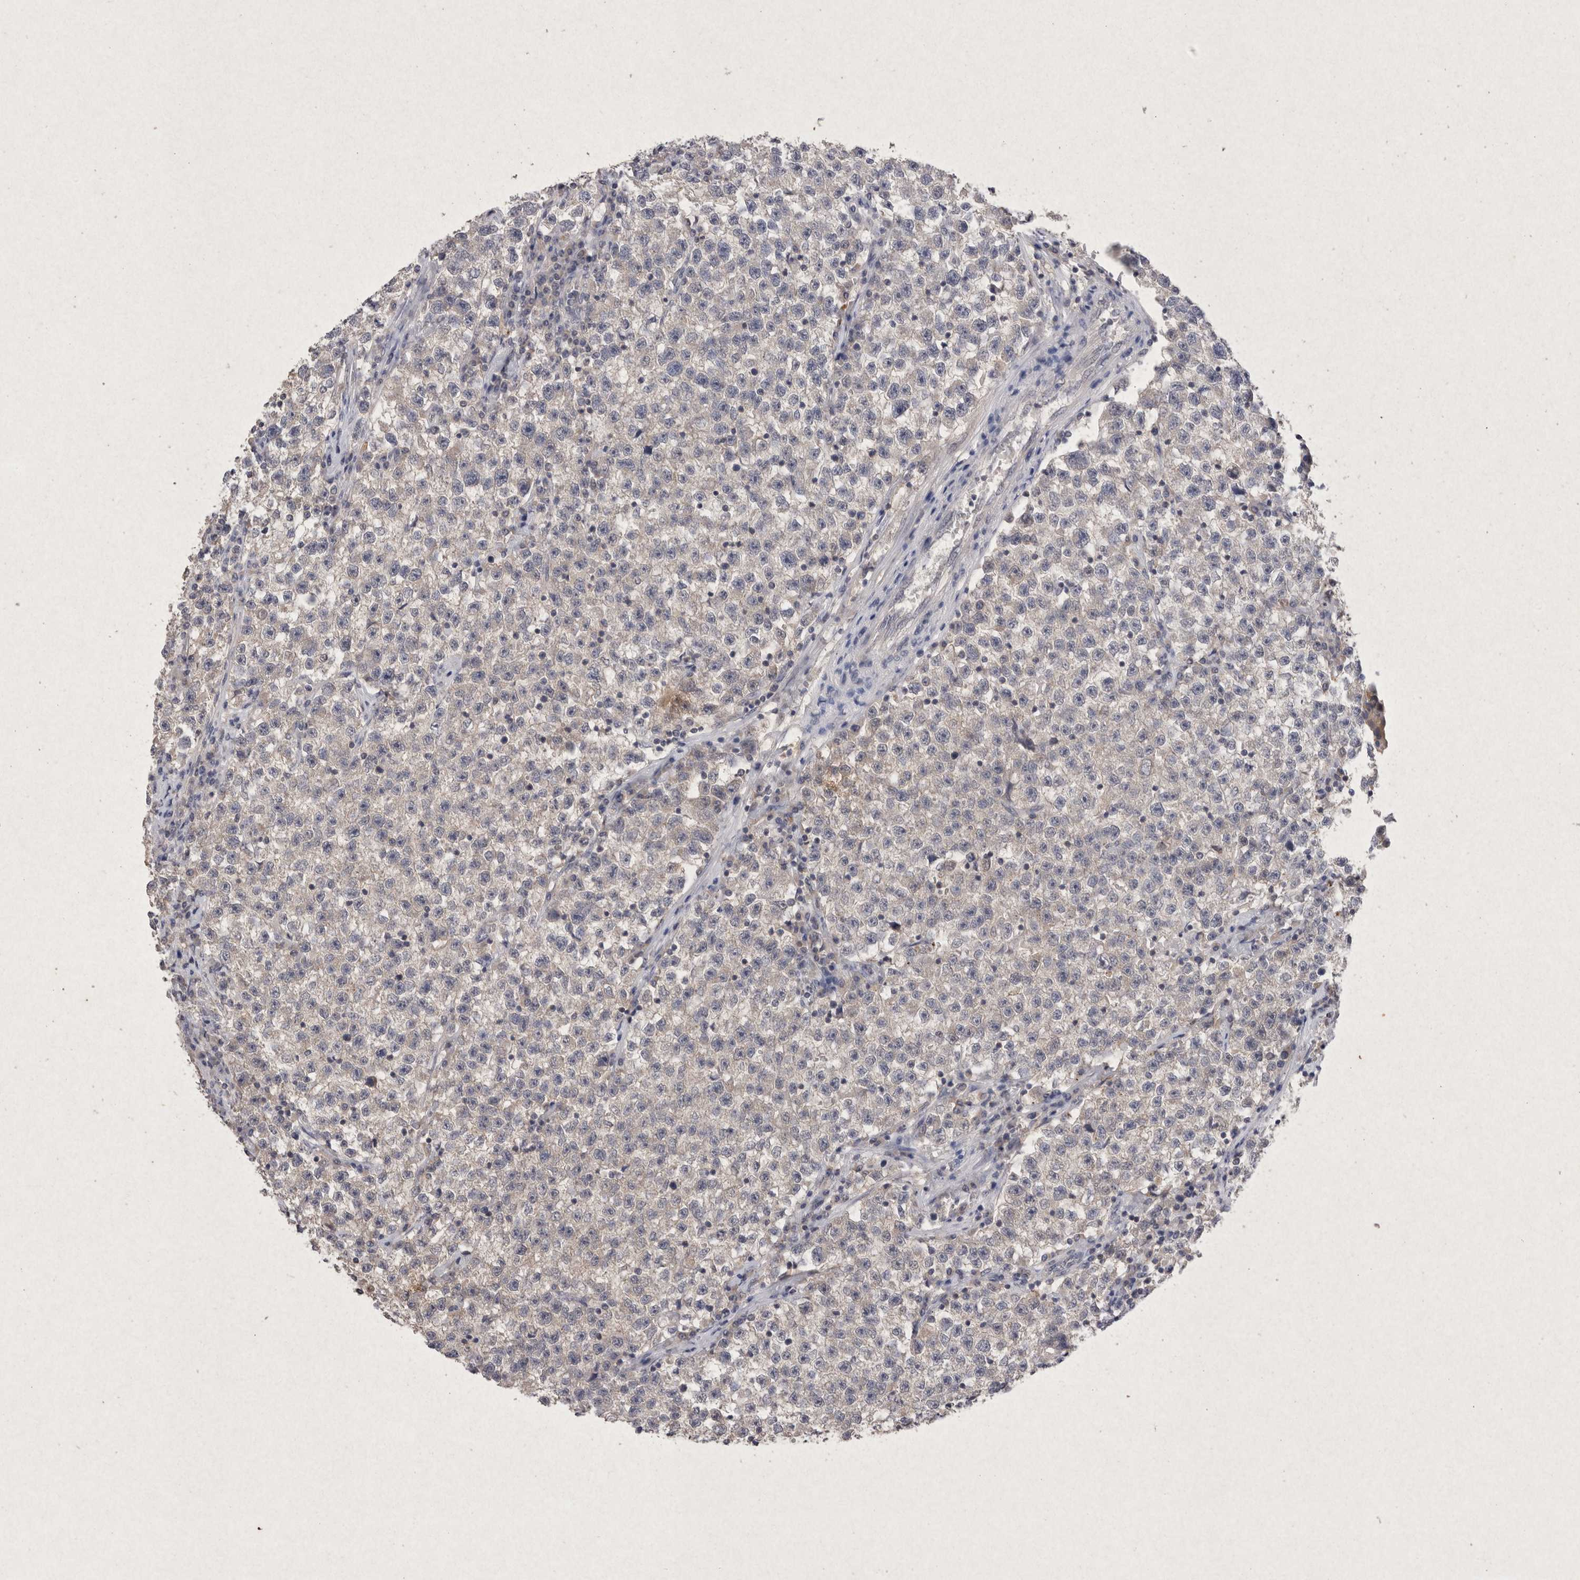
{"staining": {"intensity": "negative", "quantity": "none", "location": "none"}, "tissue": "testis cancer", "cell_type": "Tumor cells", "image_type": "cancer", "snomed": [{"axis": "morphology", "description": "Seminoma, NOS"}, {"axis": "topography", "description": "Testis"}], "caption": "A micrograph of seminoma (testis) stained for a protein demonstrates no brown staining in tumor cells. (Brightfield microscopy of DAB (3,3'-diaminobenzidine) IHC at high magnification).", "gene": "RASSF3", "patient": {"sex": "male", "age": 22}}